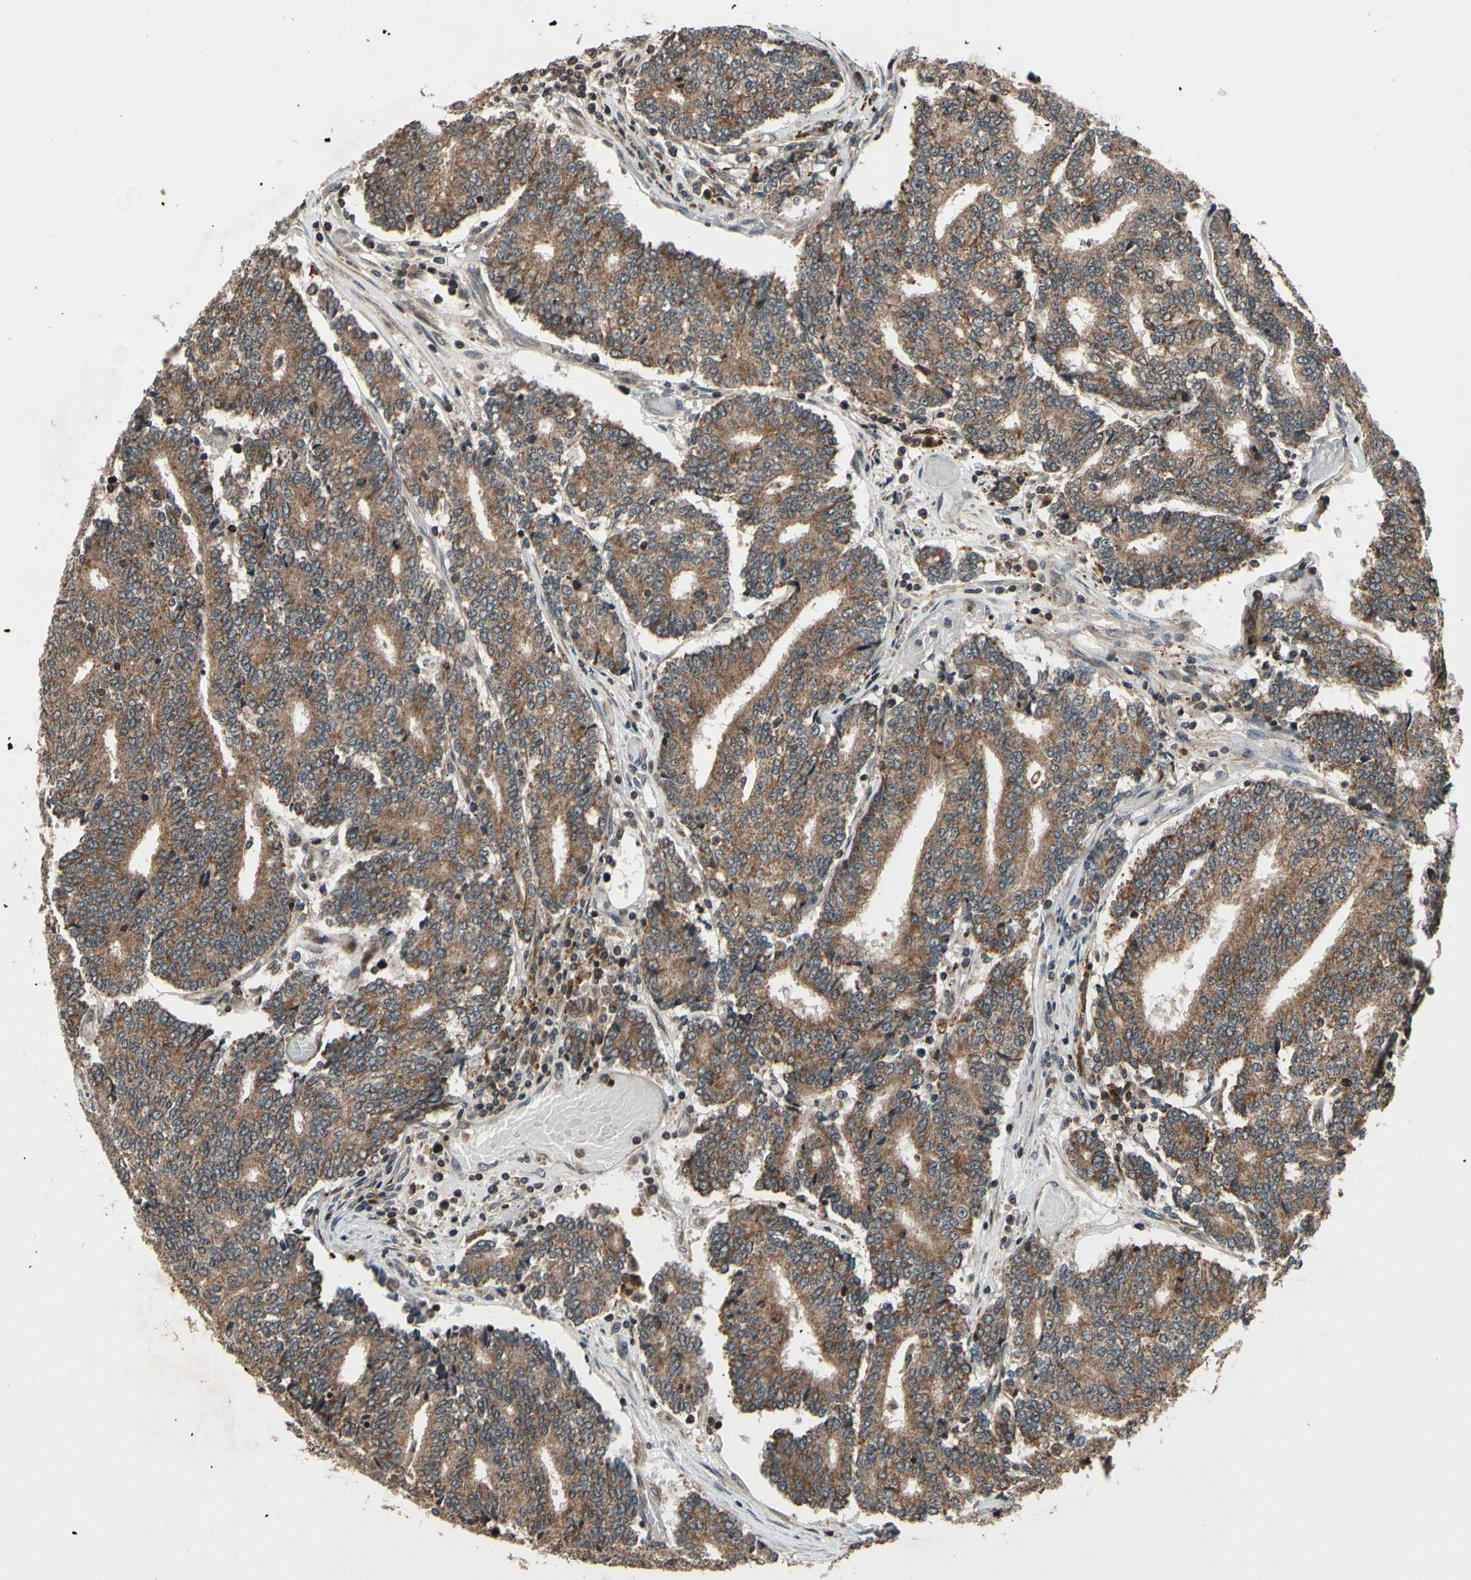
{"staining": {"intensity": "moderate", "quantity": ">75%", "location": "cytoplasmic/membranous"}, "tissue": "prostate cancer", "cell_type": "Tumor cells", "image_type": "cancer", "snomed": [{"axis": "morphology", "description": "Normal tissue, NOS"}, {"axis": "morphology", "description": "Adenocarcinoma, High grade"}, {"axis": "topography", "description": "Prostate"}, {"axis": "topography", "description": "Seminal veicle"}], "caption": "Immunohistochemistry (DAB (3,3'-diaminobenzidine)) staining of human prostate cancer (high-grade adenocarcinoma) exhibits moderate cytoplasmic/membranous protein expression in about >75% of tumor cells.", "gene": "MBTPS2", "patient": {"sex": "male", "age": 55}}